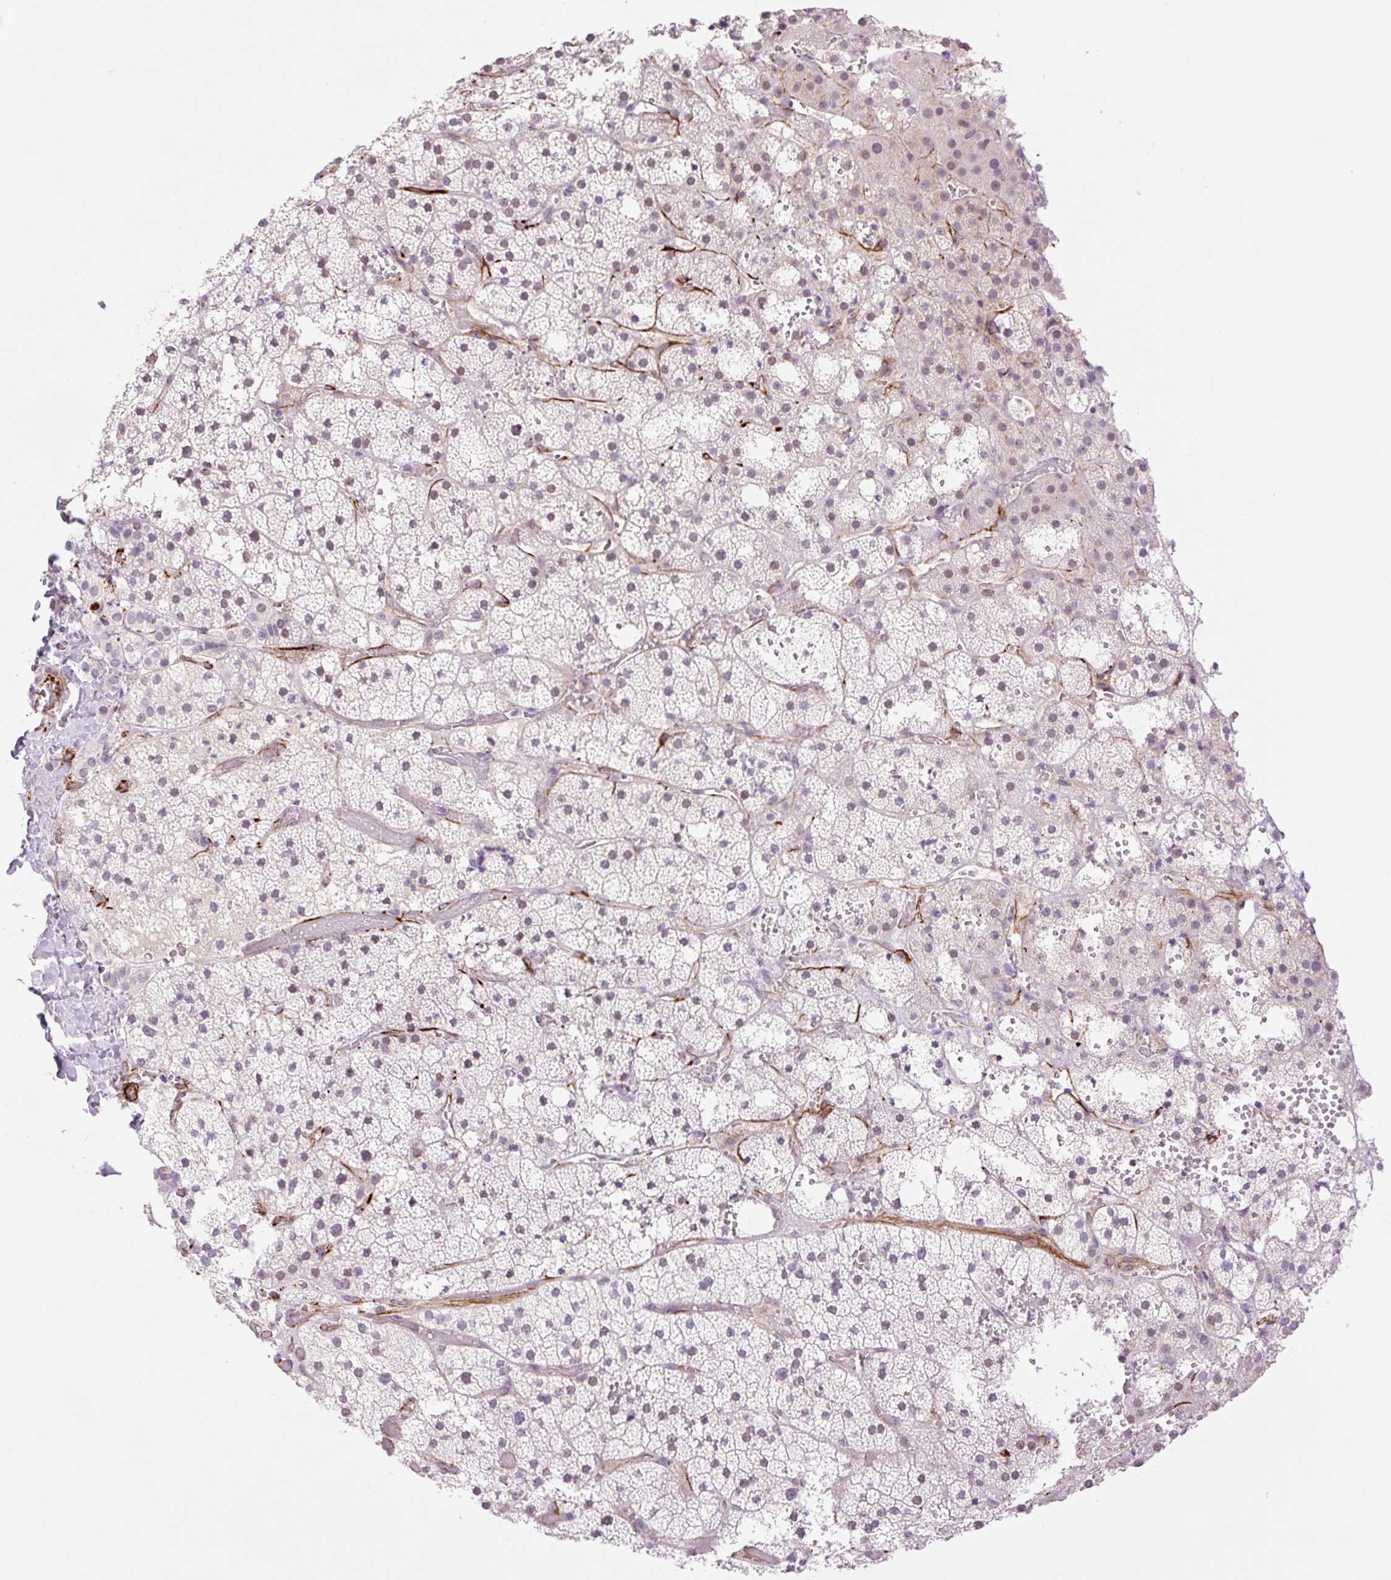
{"staining": {"intensity": "weak", "quantity": "<25%", "location": "cytoplasmic/membranous"}, "tissue": "adrenal gland", "cell_type": "Glandular cells", "image_type": "normal", "snomed": [{"axis": "morphology", "description": "Normal tissue, NOS"}, {"axis": "topography", "description": "Adrenal gland"}], "caption": "Immunohistochemistry (IHC) micrograph of benign adrenal gland: adrenal gland stained with DAB (3,3'-diaminobenzidine) demonstrates no significant protein positivity in glandular cells.", "gene": "ZFYVE21", "patient": {"sex": "male", "age": 53}}